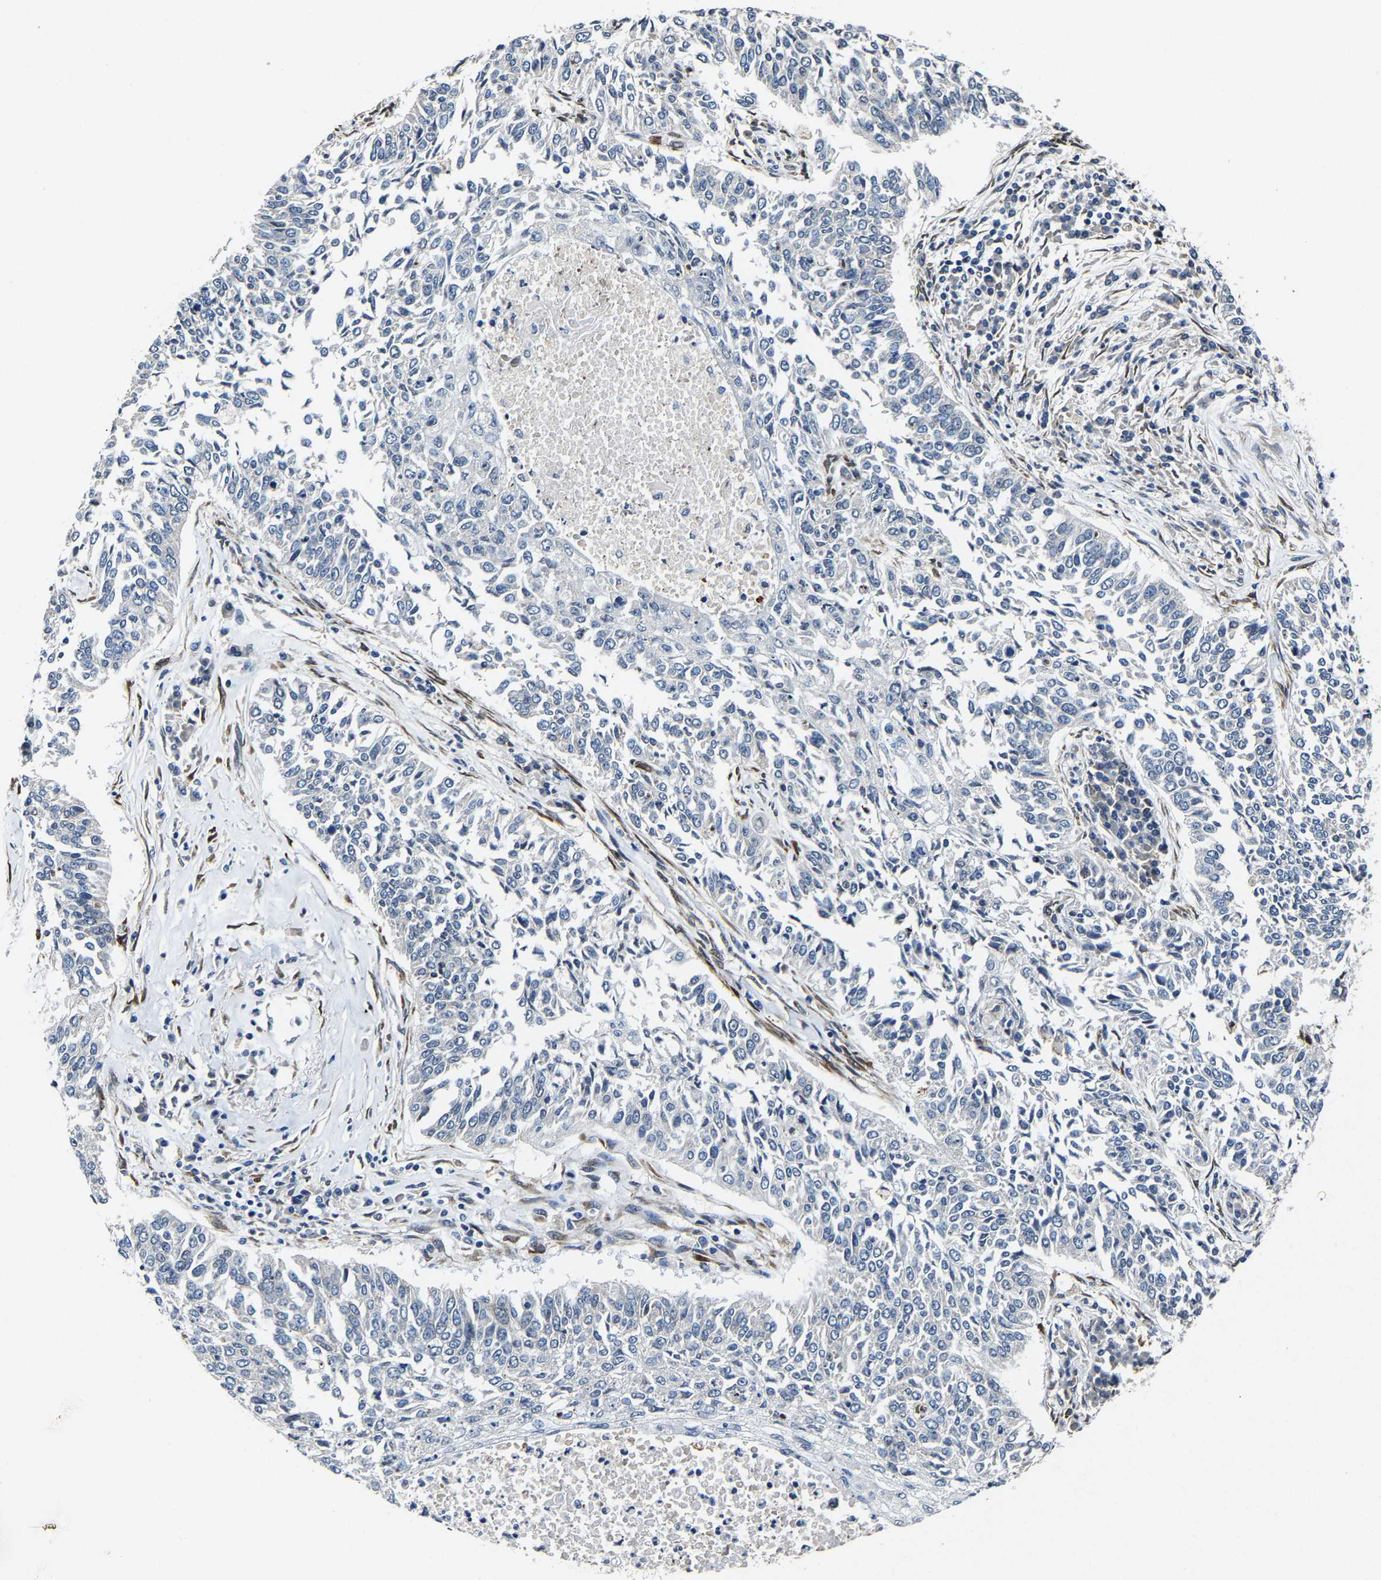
{"staining": {"intensity": "negative", "quantity": "none", "location": "none"}, "tissue": "lung cancer", "cell_type": "Tumor cells", "image_type": "cancer", "snomed": [{"axis": "morphology", "description": "Normal tissue, NOS"}, {"axis": "morphology", "description": "Squamous cell carcinoma, NOS"}, {"axis": "topography", "description": "Cartilage tissue"}, {"axis": "topography", "description": "Bronchus"}, {"axis": "topography", "description": "Lung"}], "caption": "Tumor cells are negative for protein expression in human lung cancer (squamous cell carcinoma). The staining is performed using DAB brown chromogen with nuclei counter-stained in using hematoxylin.", "gene": "METTL1", "patient": {"sex": "female", "age": 49}}